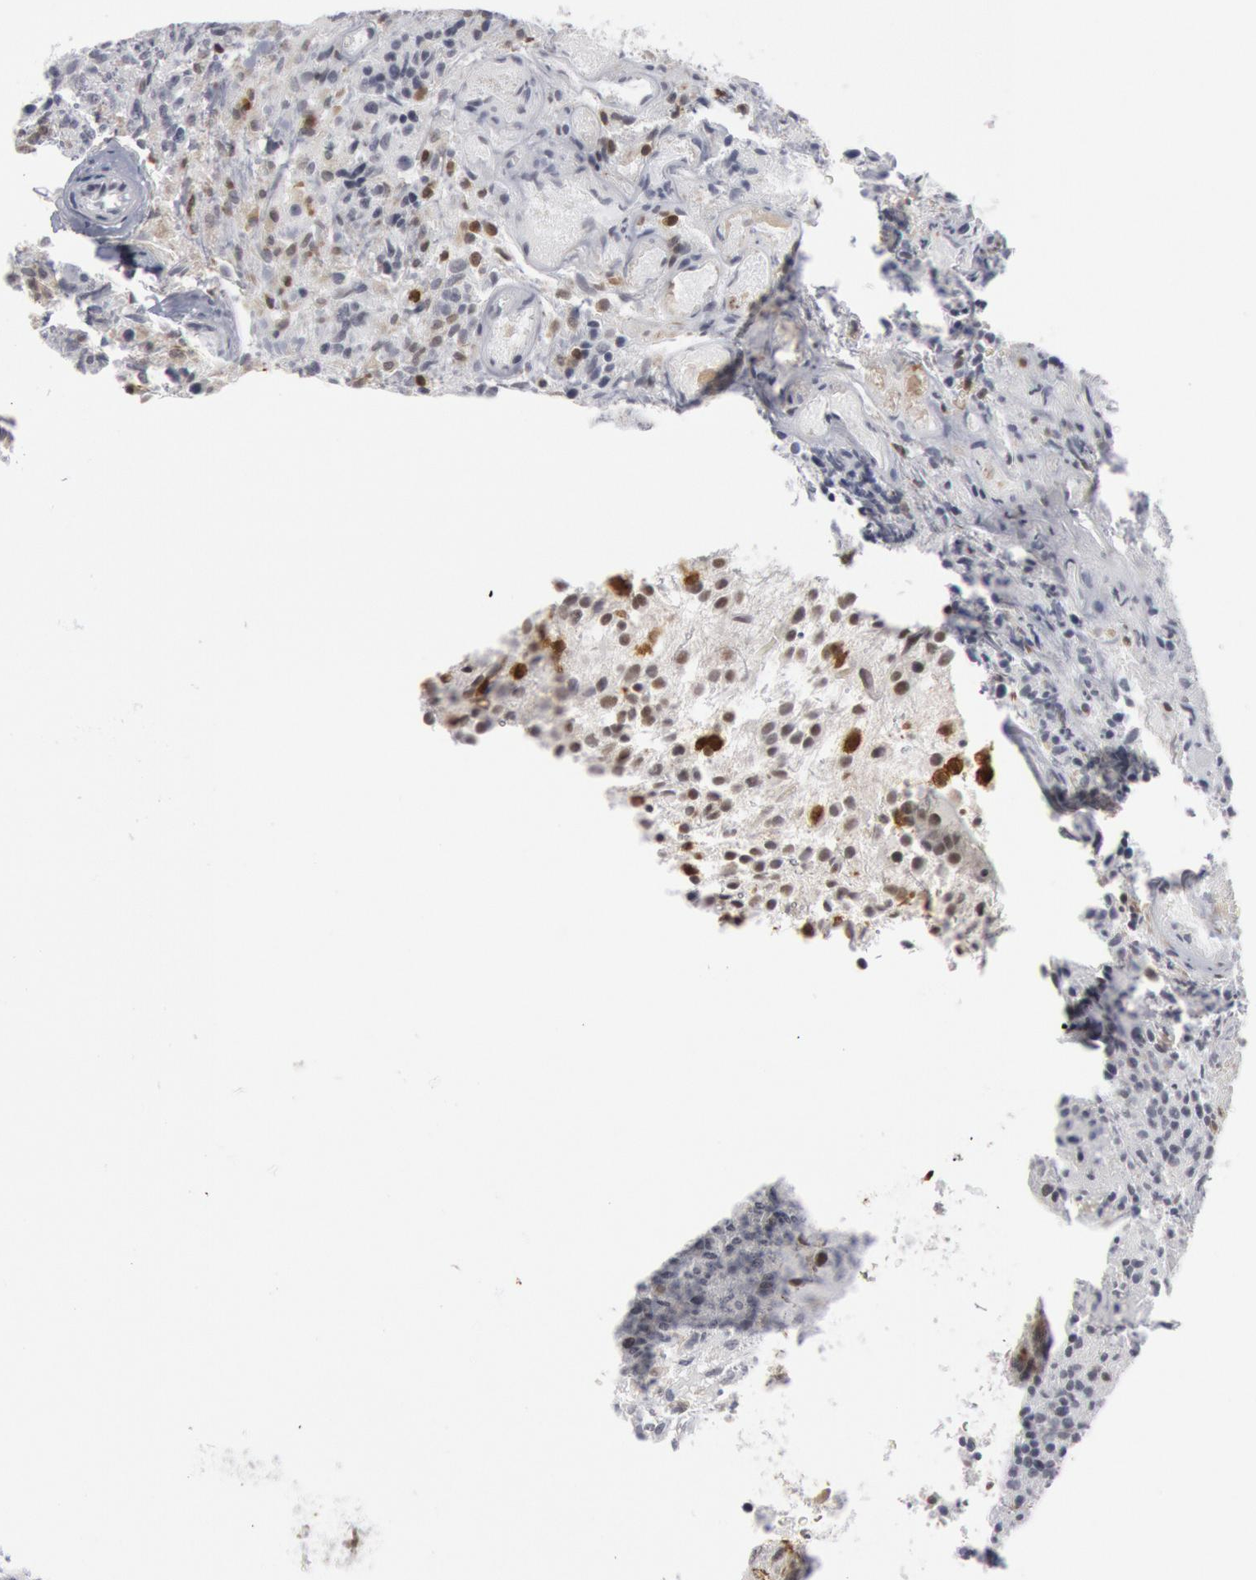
{"staining": {"intensity": "negative", "quantity": "none", "location": "none"}, "tissue": "glioma", "cell_type": "Tumor cells", "image_type": "cancer", "snomed": [{"axis": "morphology", "description": "Glioma, malignant, High grade"}, {"axis": "topography", "description": "Brain"}], "caption": "This is a image of IHC staining of glioma, which shows no expression in tumor cells. (DAB immunohistochemistry (IHC) with hematoxylin counter stain).", "gene": "PTPN6", "patient": {"sex": "male", "age": 36}}